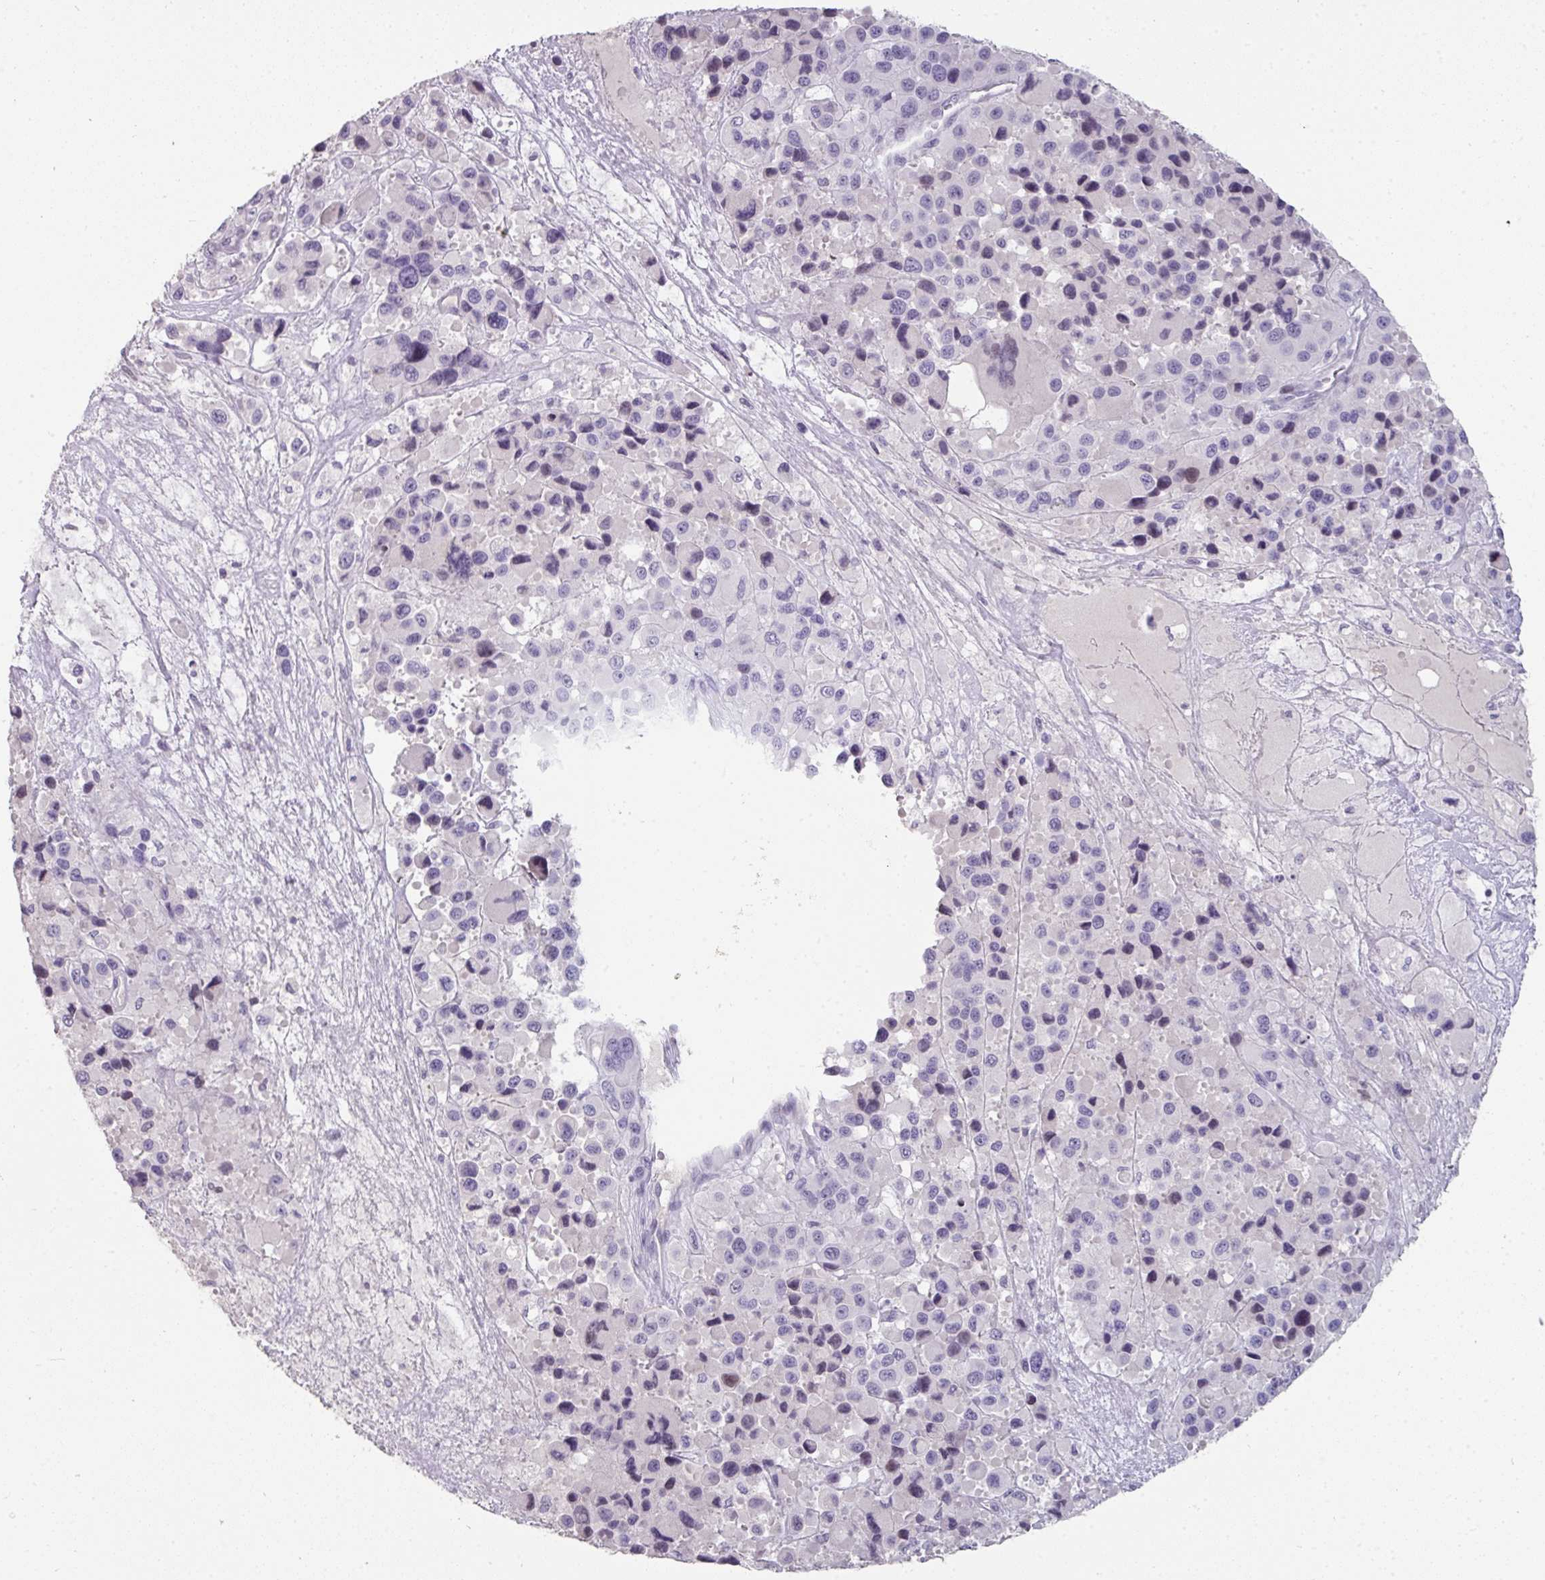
{"staining": {"intensity": "negative", "quantity": "none", "location": "none"}, "tissue": "melanoma", "cell_type": "Tumor cells", "image_type": "cancer", "snomed": [{"axis": "morphology", "description": "Malignant melanoma, Metastatic site"}, {"axis": "topography", "description": "Lymph node"}], "caption": "DAB (3,3'-diaminobenzidine) immunohistochemical staining of human malignant melanoma (metastatic site) displays no significant positivity in tumor cells.", "gene": "GTF2H3", "patient": {"sex": "female", "age": 65}}